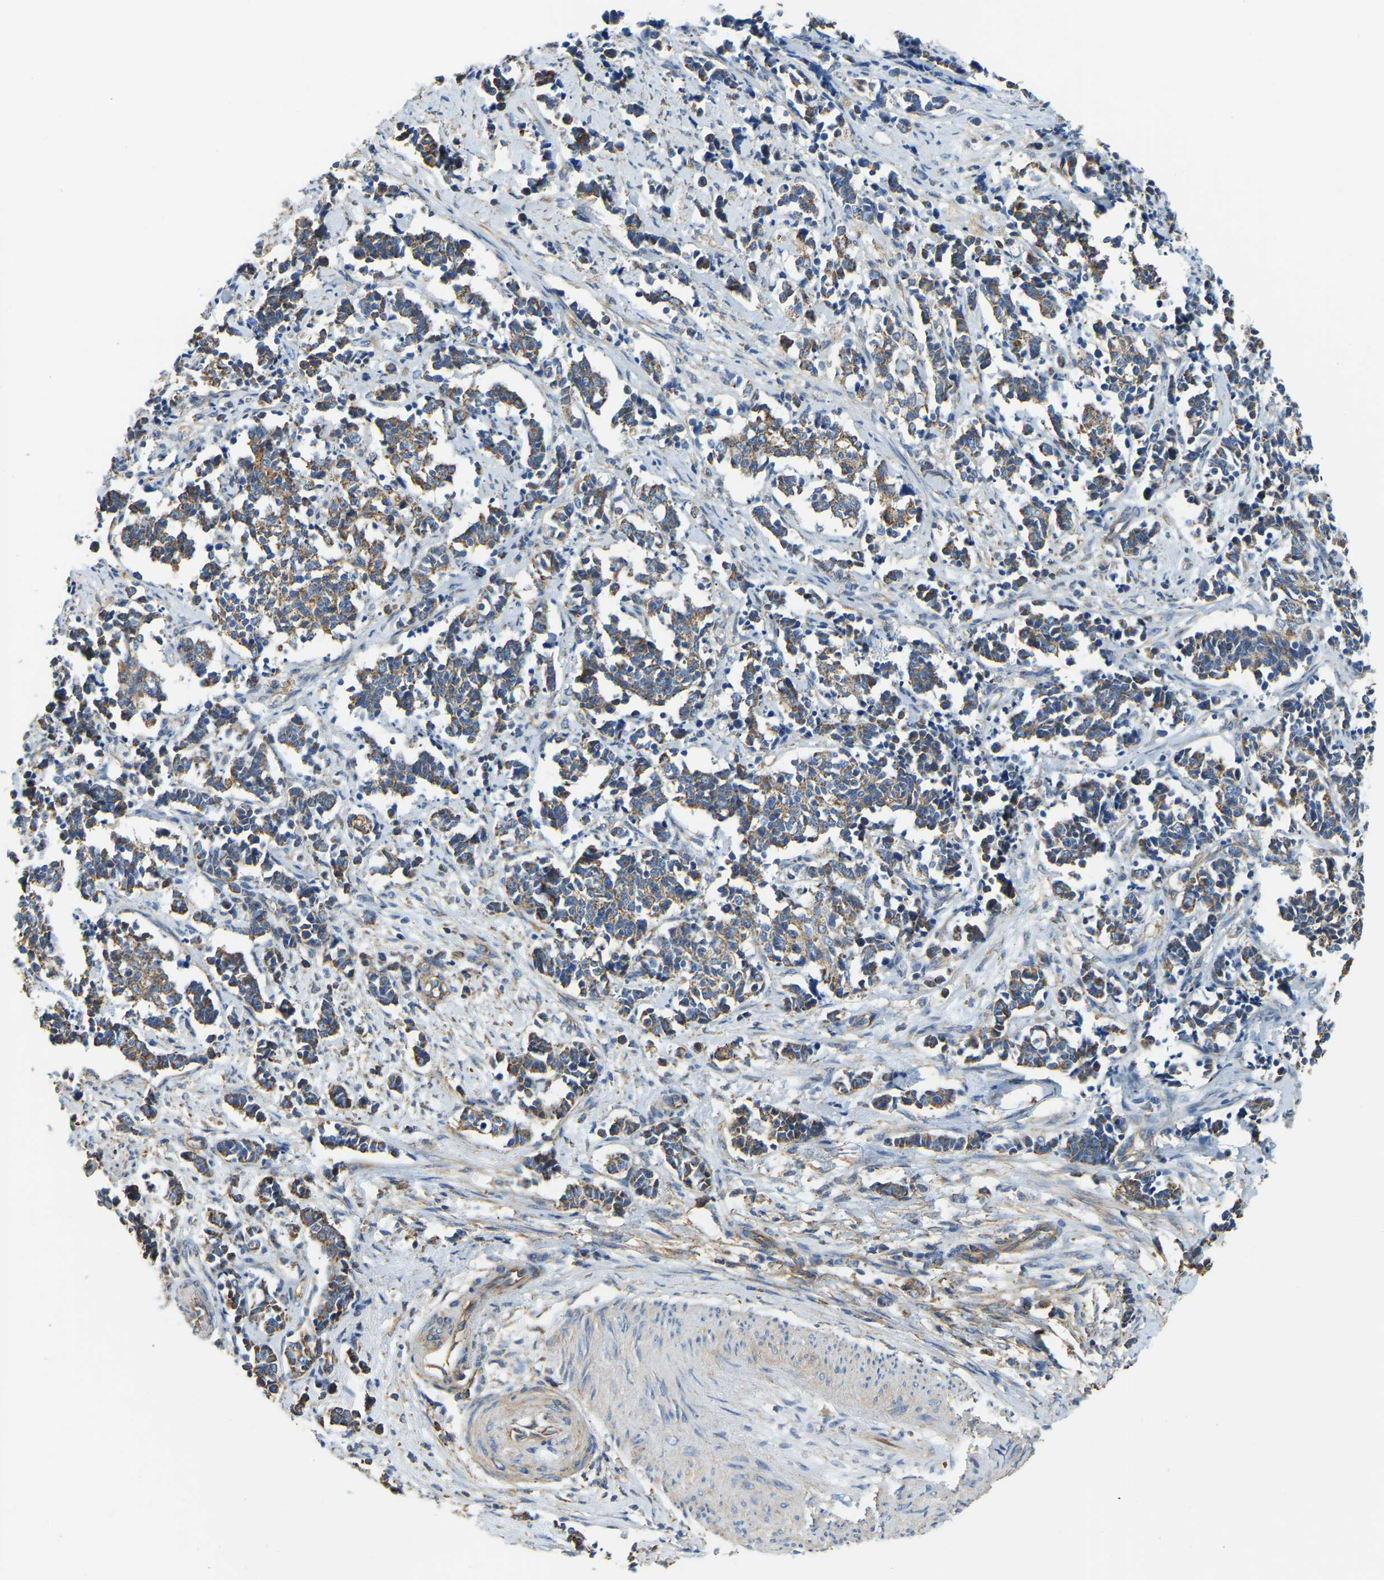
{"staining": {"intensity": "moderate", "quantity": ">75%", "location": "cytoplasmic/membranous"}, "tissue": "cervical cancer", "cell_type": "Tumor cells", "image_type": "cancer", "snomed": [{"axis": "morphology", "description": "Normal tissue, NOS"}, {"axis": "morphology", "description": "Squamous cell carcinoma, NOS"}, {"axis": "topography", "description": "Cervix"}], "caption": "Immunohistochemical staining of human squamous cell carcinoma (cervical) exhibits medium levels of moderate cytoplasmic/membranous protein staining in about >75% of tumor cells.", "gene": "AHNAK", "patient": {"sex": "female", "age": 35}}